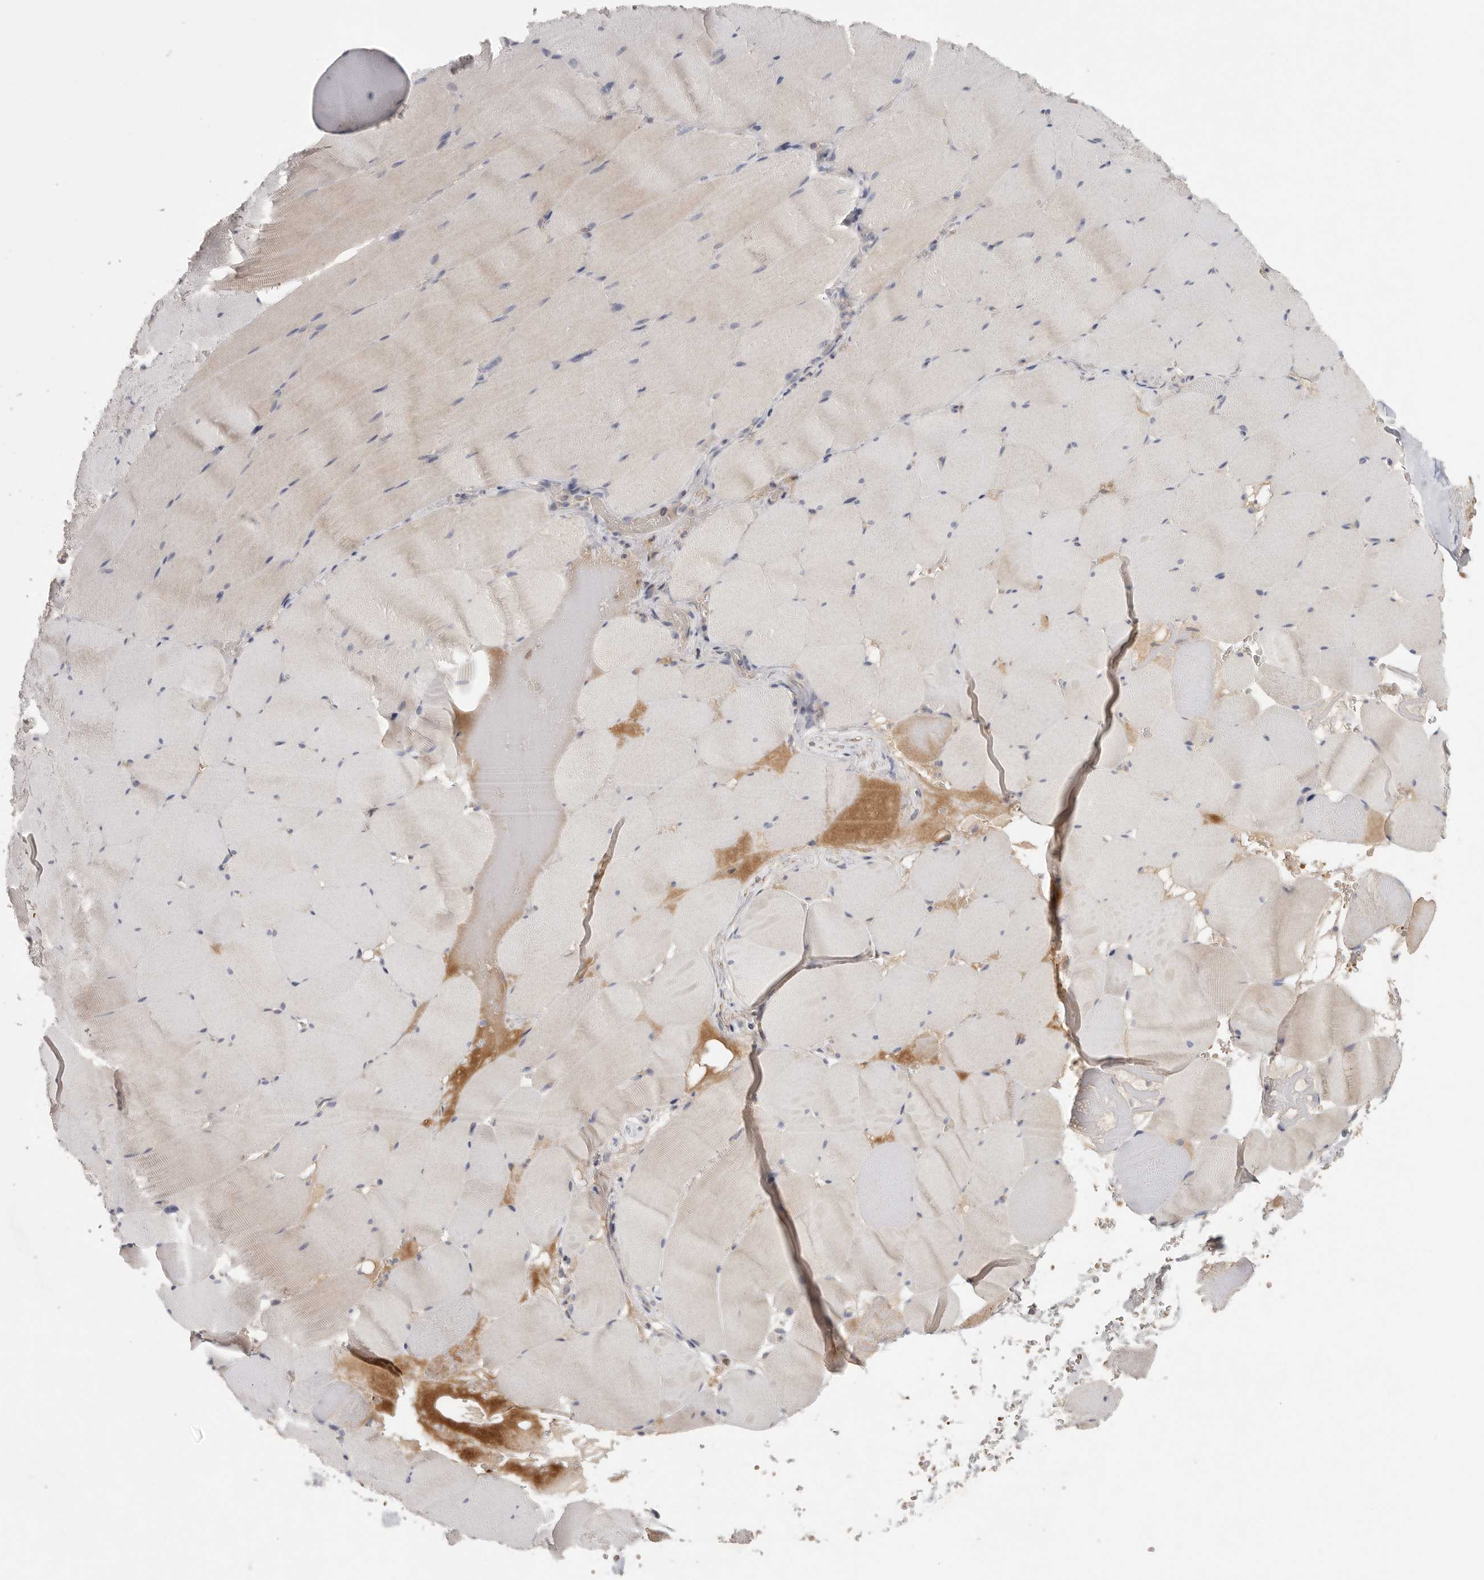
{"staining": {"intensity": "weak", "quantity": "25%-75%", "location": "cytoplasmic/membranous"}, "tissue": "skeletal muscle", "cell_type": "Myocytes", "image_type": "normal", "snomed": [{"axis": "morphology", "description": "Normal tissue, NOS"}, {"axis": "topography", "description": "Skeletal muscle"}], "caption": "Protein staining shows weak cytoplasmic/membranous positivity in about 25%-75% of myocytes in benign skeletal muscle. The staining is performed using DAB (3,3'-diaminobenzidine) brown chromogen to label protein expression. The nuclei are counter-stained blue using hematoxylin.", "gene": "CFAP298", "patient": {"sex": "male", "age": 62}}